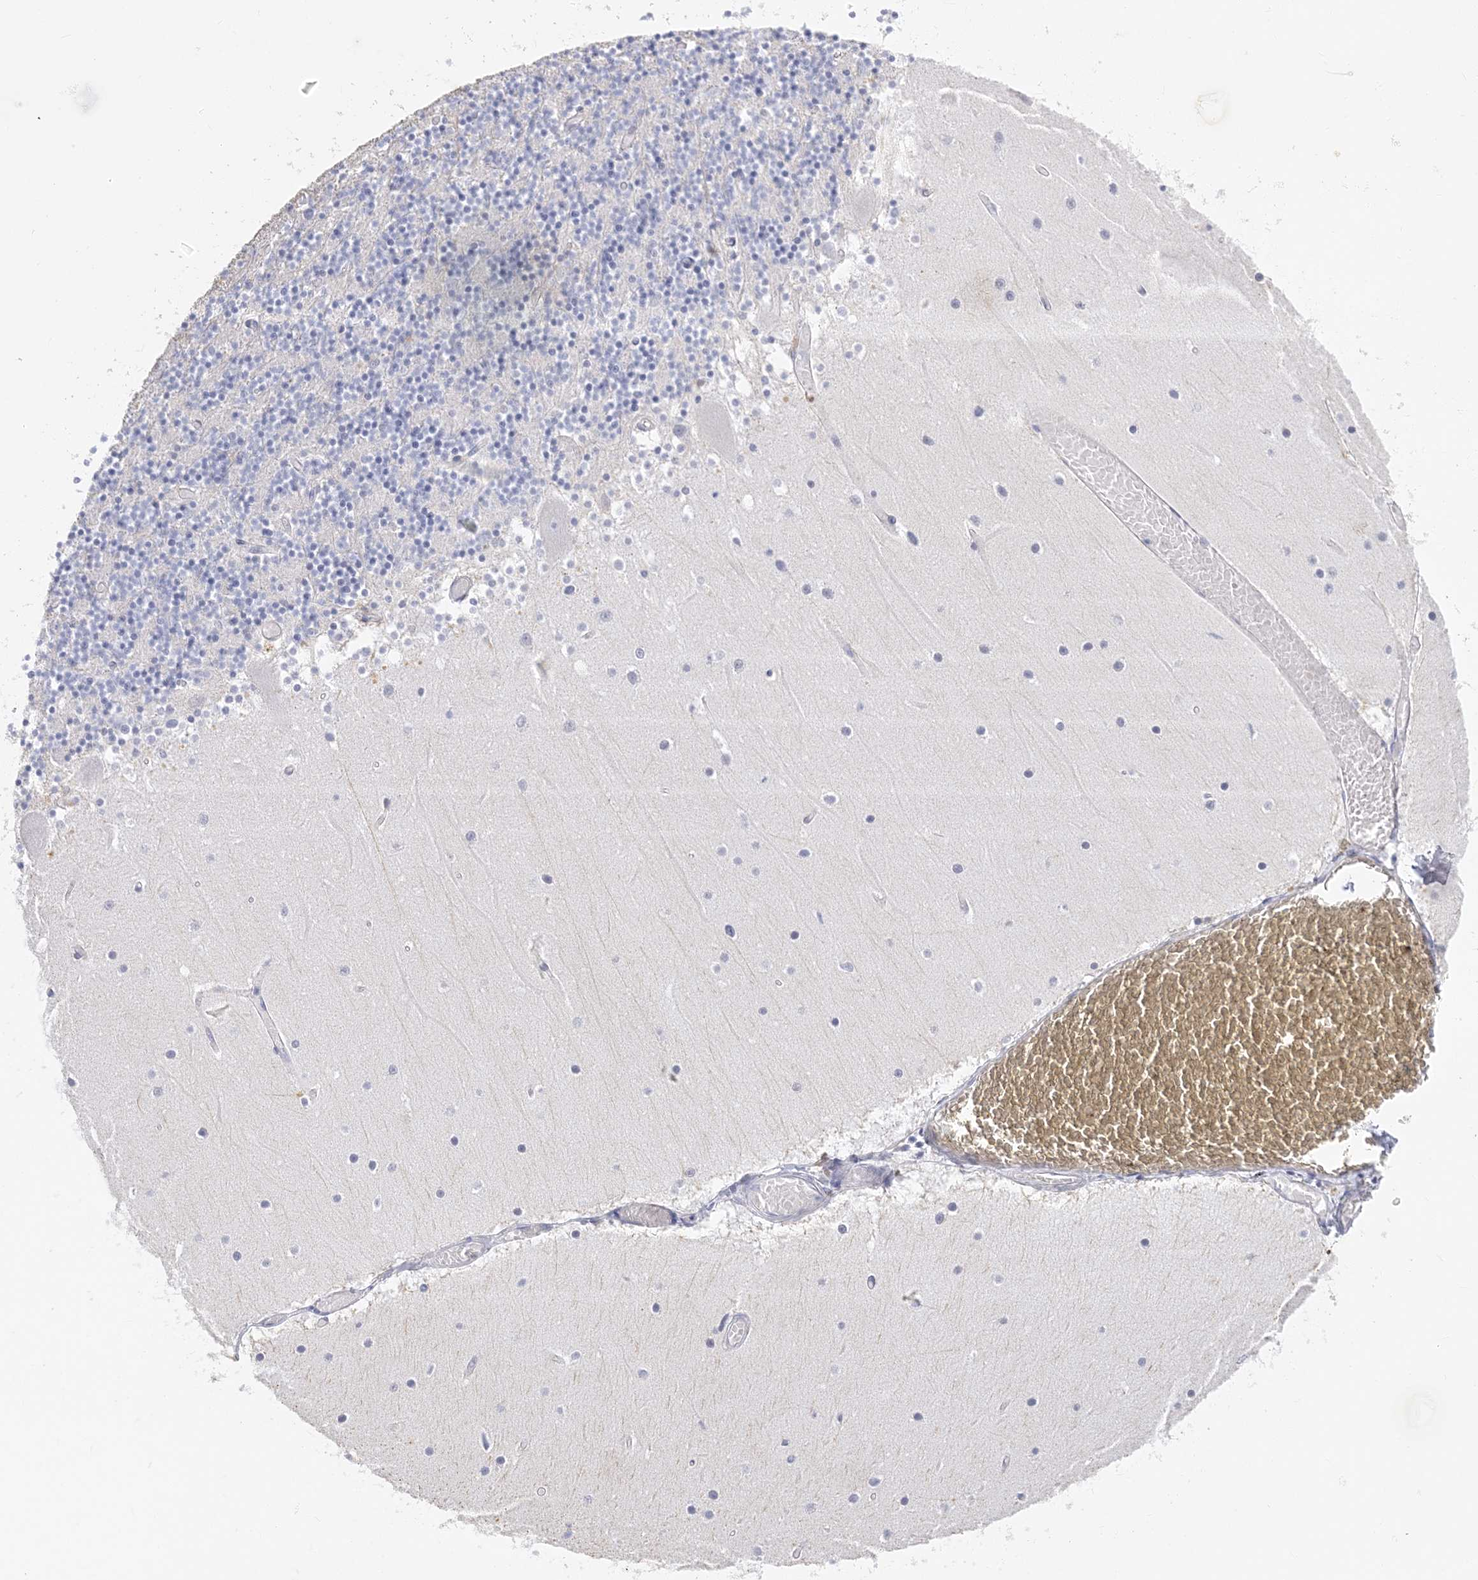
{"staining": {"intensity": "negative", "quantity": "none", "location": "none"}, "tissue": "cerebellum", "cell_type": "Cells in granular layer", "image_type": "normal", "snomed": [{"axis": "morphology", "description": "Normal tissue, NOS"}, {"axis": "topography", "description": "Cerebellum"}], "caption": "IHC image of normal cerebellum: cerebellum stained with DAB (3,3'-diaminobenzidine) displays no significant protein staining in cells in granular layer.", "gene": "SH3YL1", "patient": {"sex": "female", "age": 28}}